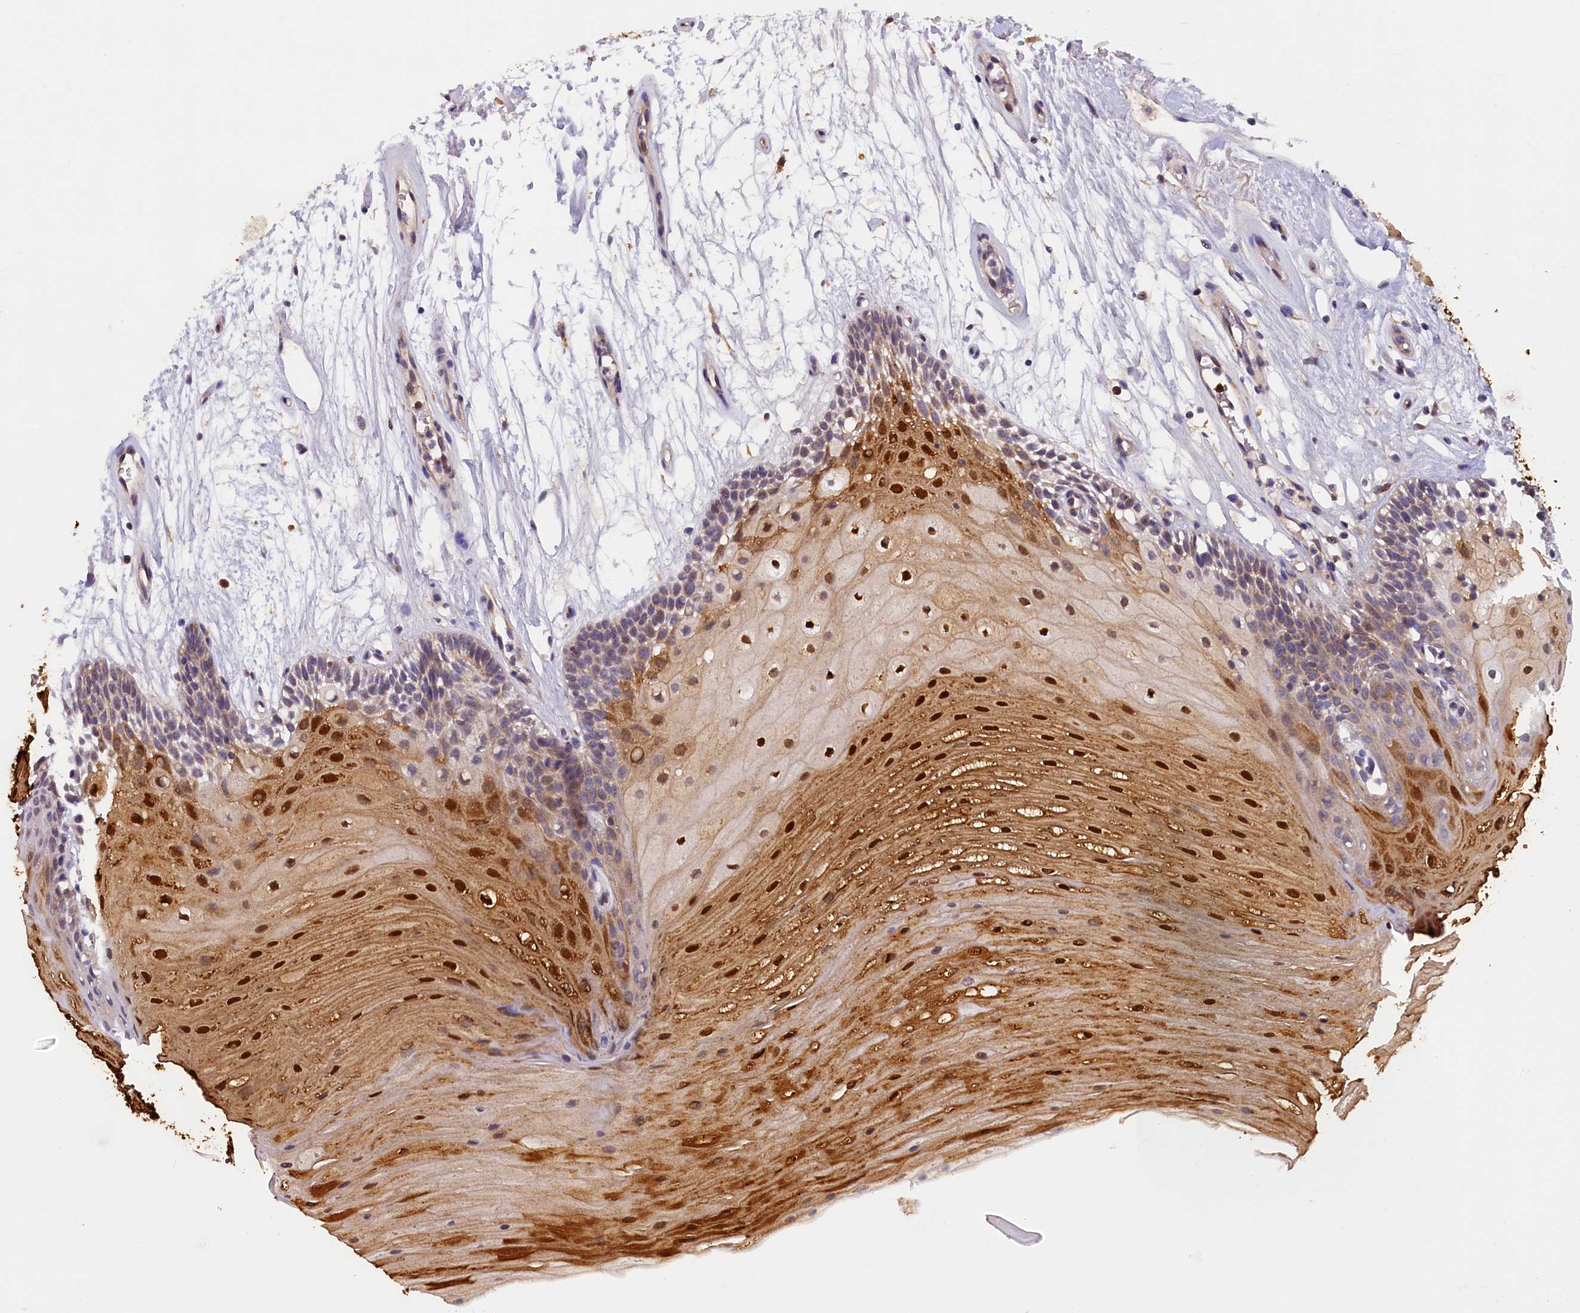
{"staining": {"intensity": "strong", "quantity": "<25%", "location": "cytoplasmic/membranous,nuclear"}, "tissue": "oral mucosa", "cell_type": "Squamous epithelial cells", "image_type": "normal", "snomed": [{"axis": "morphology", "description": "Normal tissue, NOS"}, {"axis": "topography", "description": "Oral tissue"}], "caption": "Benign oral mucosa demonstrates strong cytoplasmic/membranous,nuclear staining in about <25% of squamous epithelial cells, visualized by immunohistochemistry. (brown staining indicates protein expression, while blue staining denotes nuclei).", "gene": "NAIP", "patient": {"sex": "female", "age": 80}}